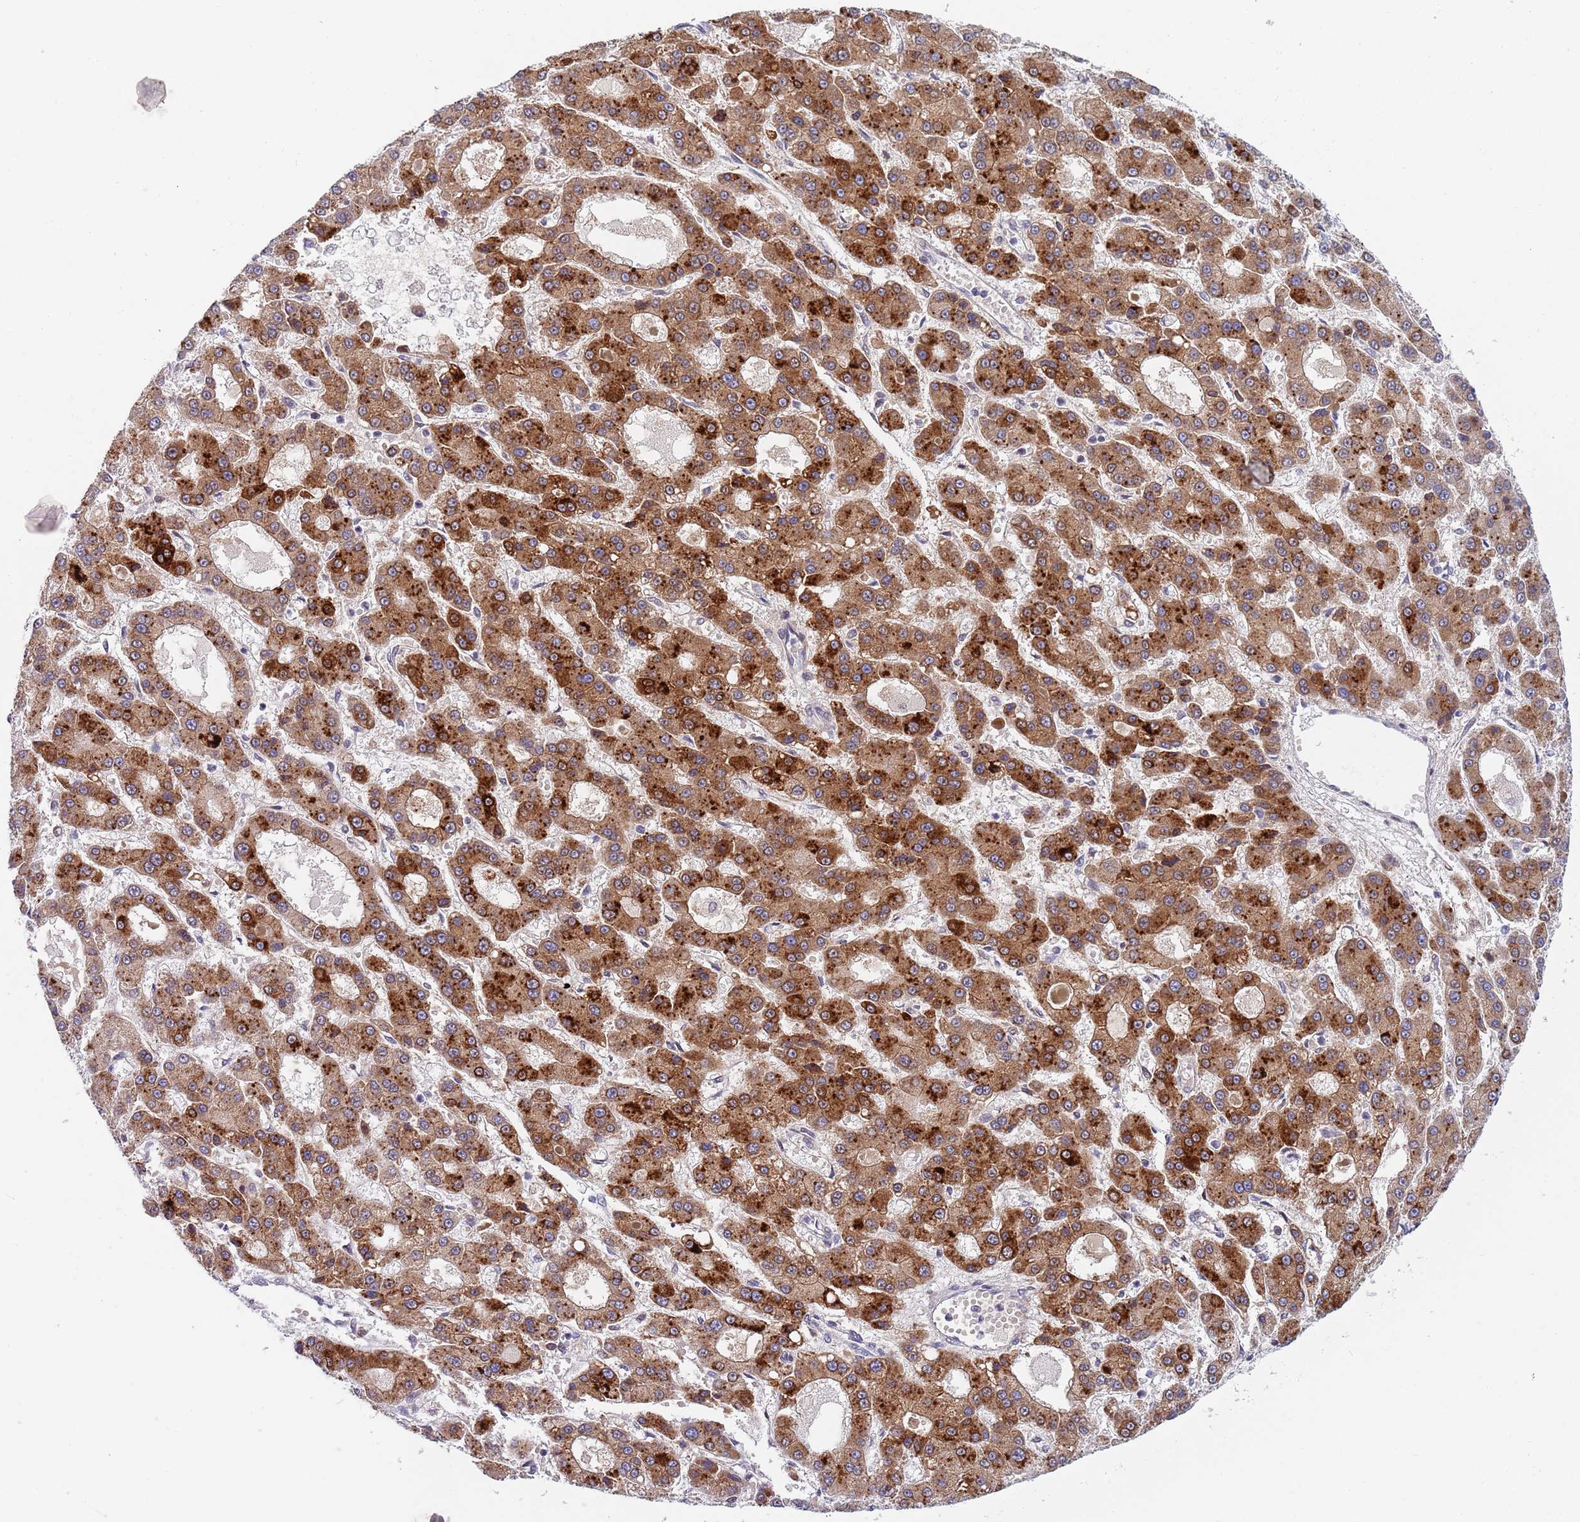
{"staining": {"intensity": "strong", "quantity": ">75%", "location": "cytoplasmic/membranous"}, "tissue": "liver cancer", "cell_type": "Tumor cells", "image_type": "cancer", "snomed": [{"axis": "morphology", "description": "Carcinoma, Hepatocellular, NOS"}, {"axis": "topography", "description": "Liver"}], "caption": "Human hepatocellular carcinoma (liver) stained for a protein (brown) demonstrates strong cytoplasmic/membranous positive positivity in approximately >75% of tumor cells.", "gene": "PLCL2", "patient": {"sex": "male", "age": 70}}